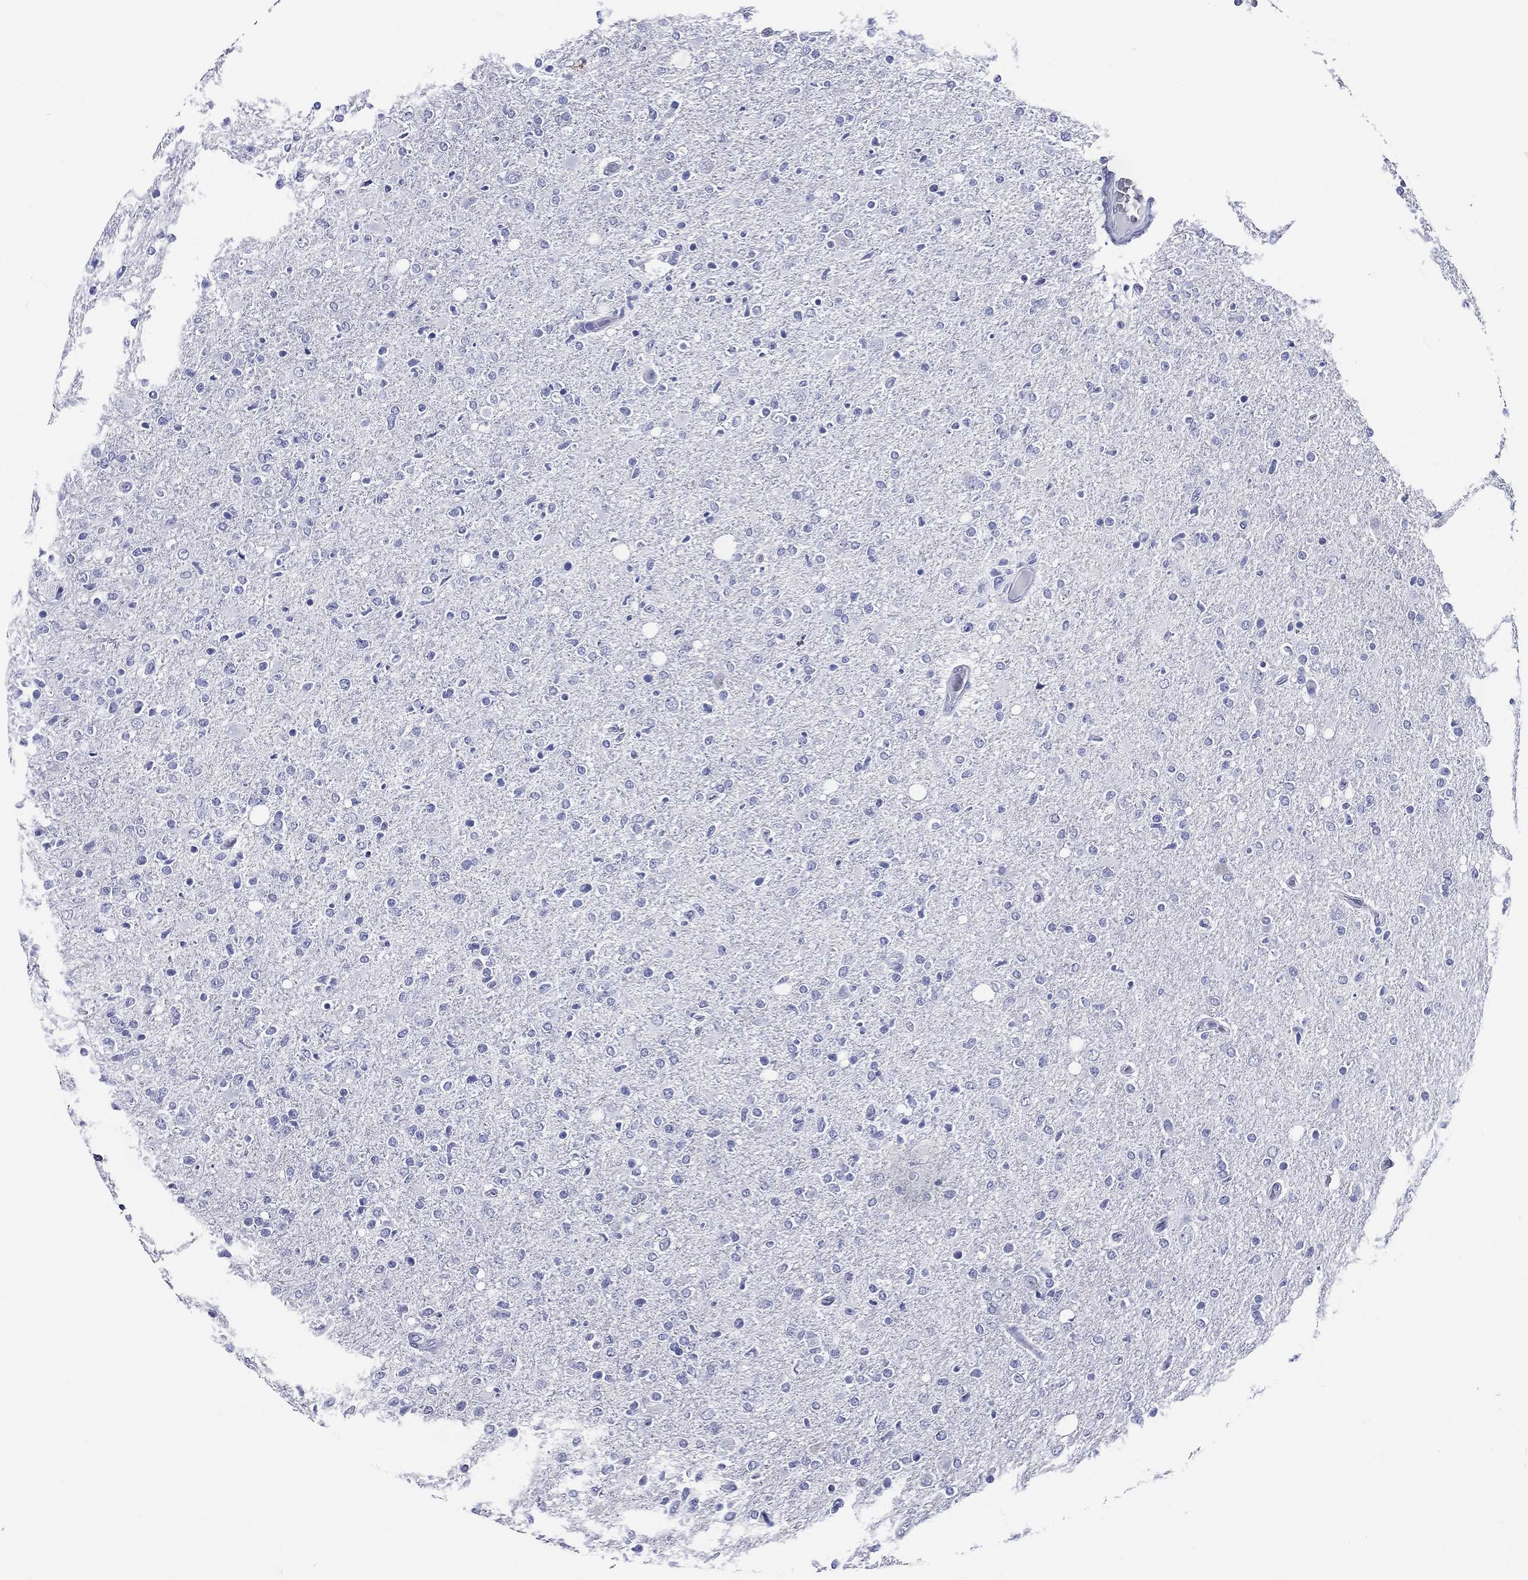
{"staining": {"intensity": "negative", "quantity": "none", "location": "none"}, "tissue": "glioma", "cell_type": "Tumor cells", "image_type": "cancer", "snomed": [{"axis": "morphology", "description": "Glioma, malignant, High grade"}, {"axis": "topography", "description": "Cerebral cortex"}], "caption": "Image shows no significant protein expression in tumor cells of glioma. (Brightfield microscopy of DAB (3,3'-diaminobenzidine) immunohistochemistry at high magnification).", "gene": "ACE2", "patient": {"sex": "male", "age": 70}}